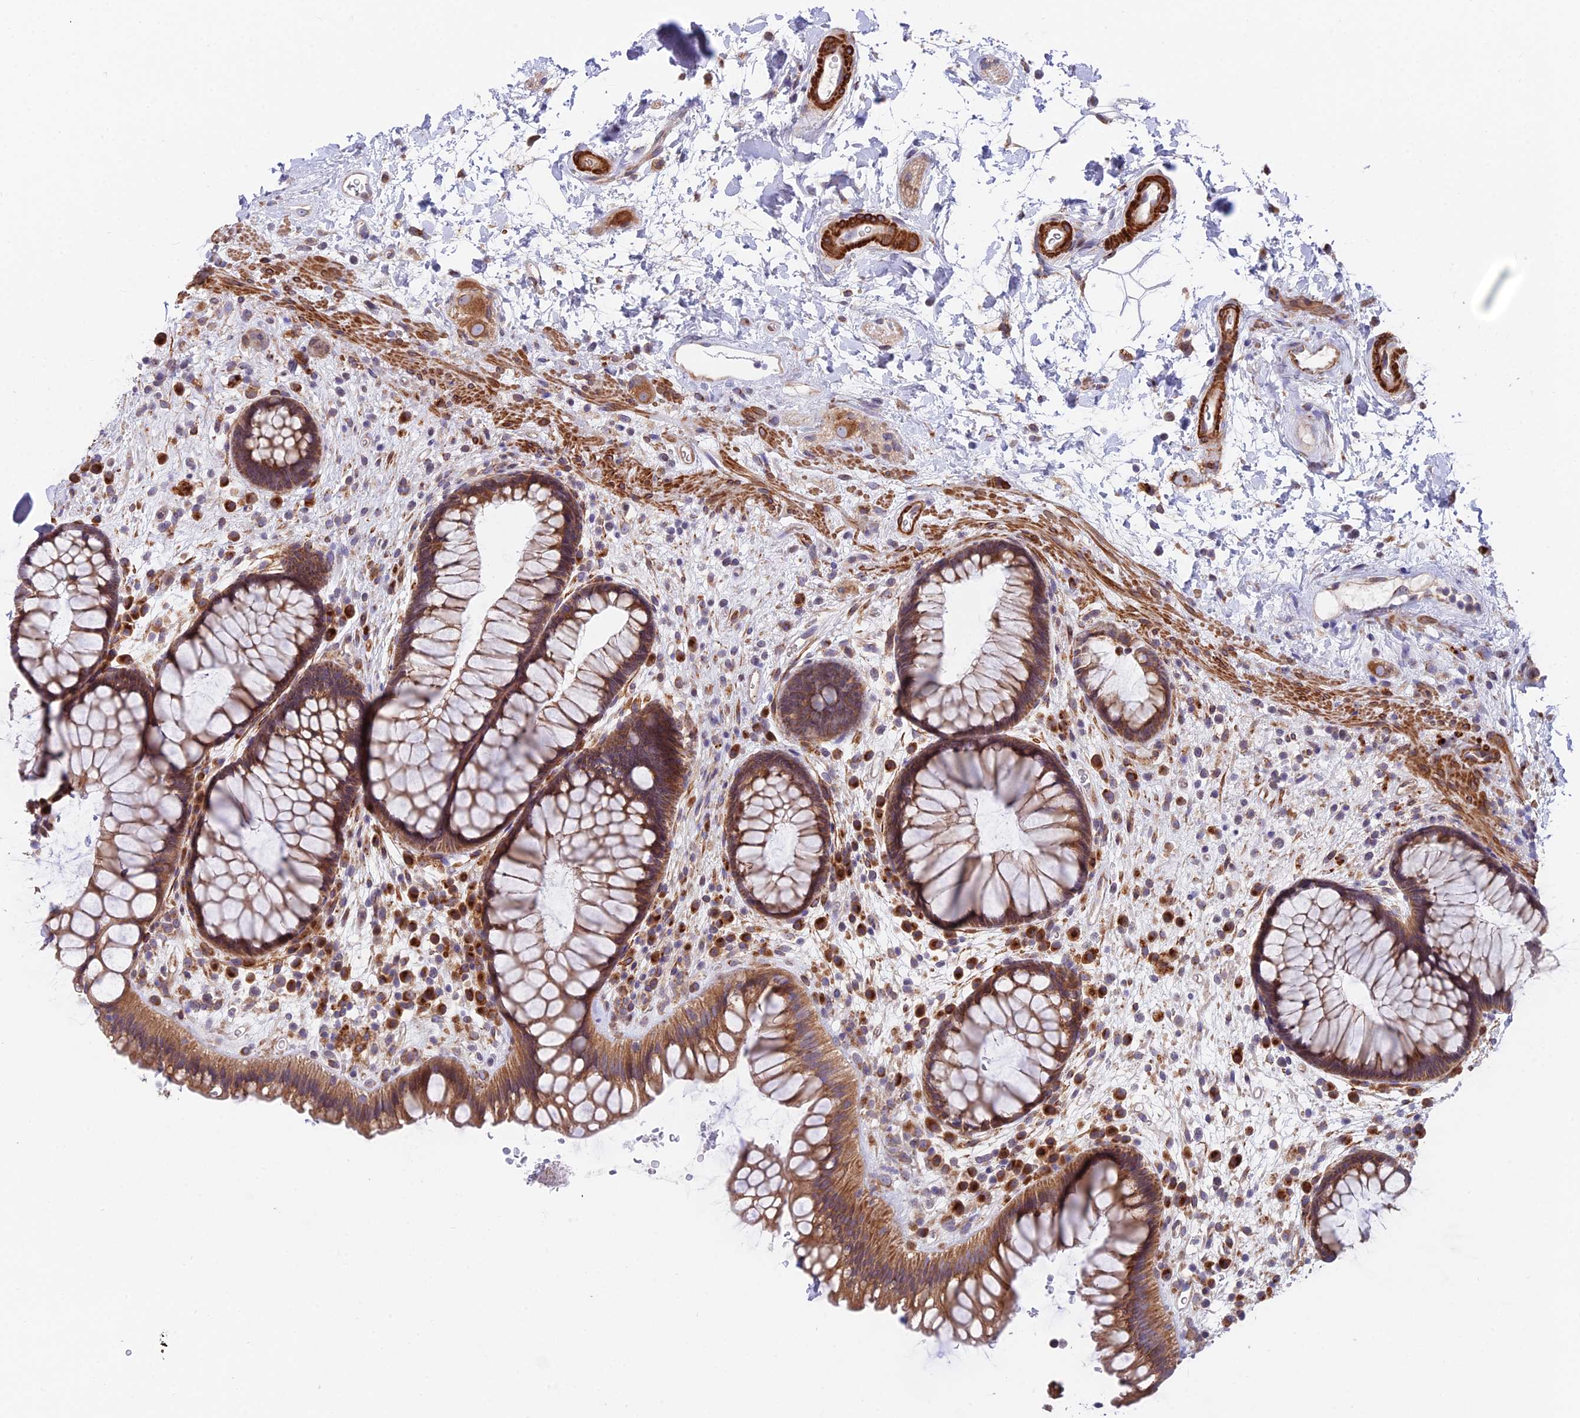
{"staining": {"intensity": "moderate", "quantity": ">75%", "location": "cytoplasmic/membranous"}, "tissue": "rectum", "cell_type": "Glandular cells", "image_type": "normal", "snomed": [{"axis": "morphology", "description": "Normal tissue, NOS"}, {"axis": "topography", "description": "Rectum"}], "caption": "Immunohistochemical staining of unremarkable rectum displays medium levels of moderate cytoplasmic/membranous positivity in approximately >75% of glandular cells. (IHC, brightfield microscopy, high magnification).", "gene": "TBC1D20", "patient": {"sex": "male", "age": 51}}